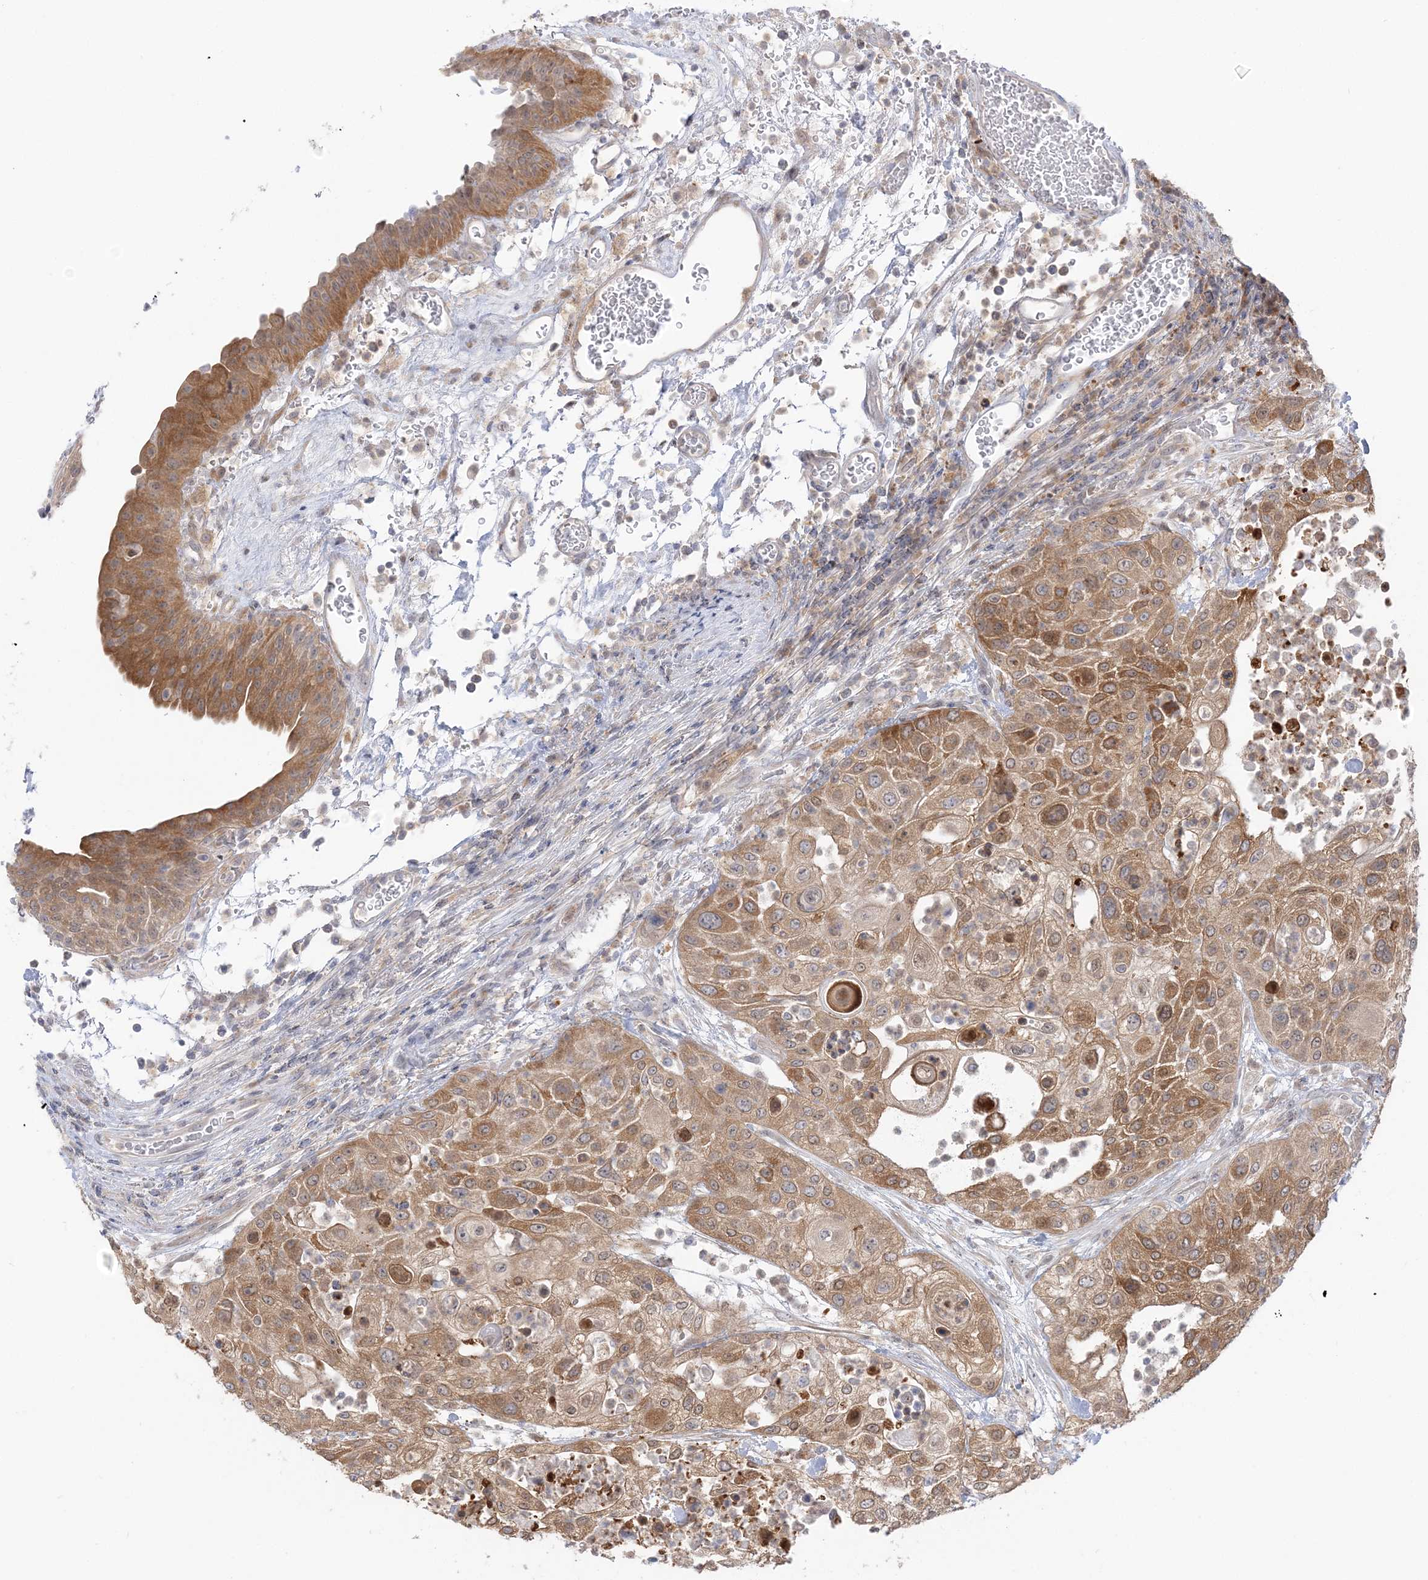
{"staining": {"intensity": "moderate", "quantity": ">75%", "location": "cytoplasmic/membranous,nuclear"}, "tissue": "urothelial cancer", "cell_type": "Tumor cells", "image_type": "cancer", "snomed": [{"axis": "morphology", "description": "Urothelial carcinoma, High grade"}, {"axis": "topography", "description": "Urinary bladder"}], "caption": "Protein staining demonstrates moderate cytoplasmic/membranous and nuclear expression in about >75% of tumor cells in urothelial carcinoma (high-grade).", "gene": "THADA", "patient": {"sex": "female", "age": 79}}